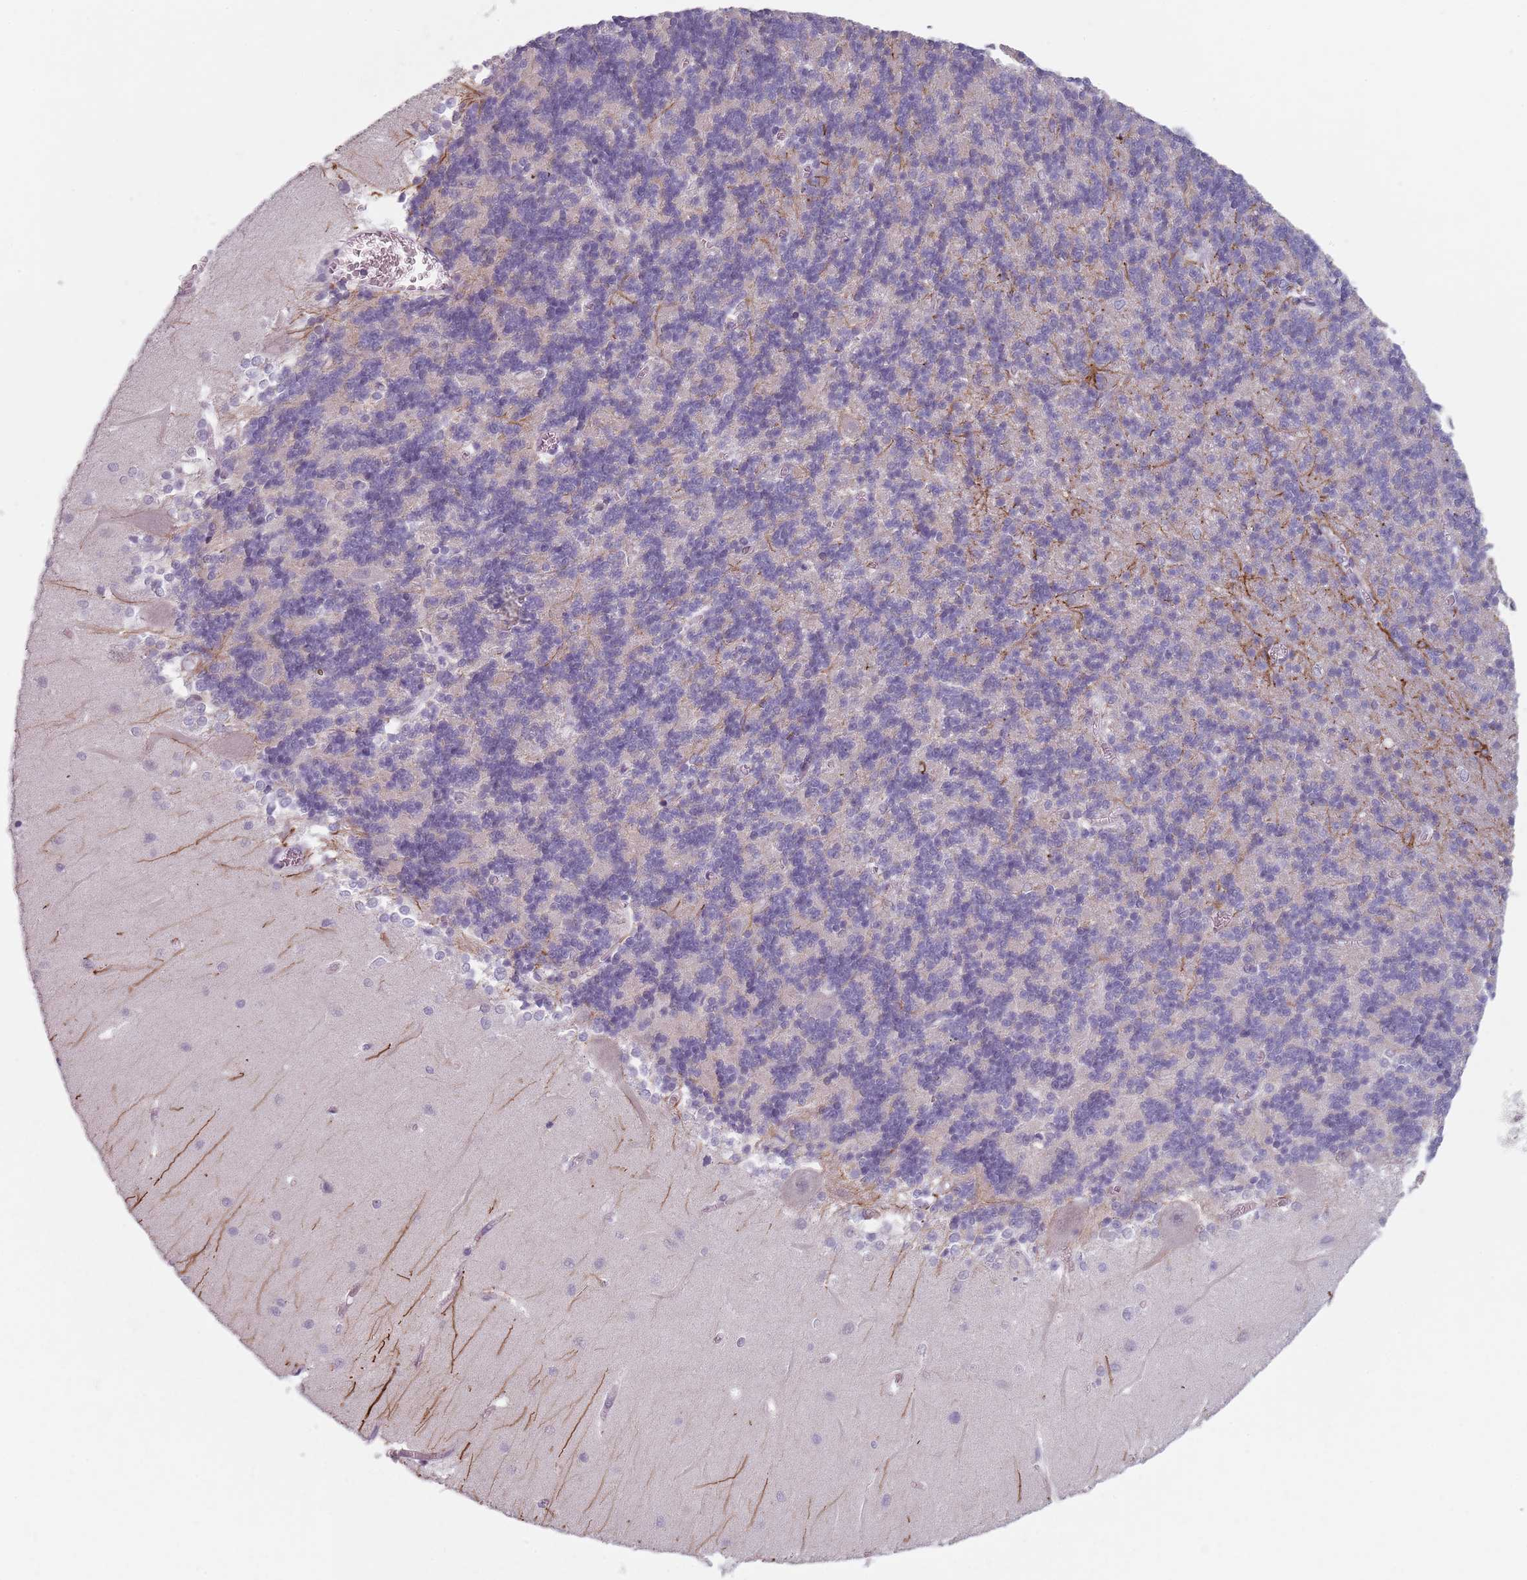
{"staining": {"intensity": "negative", "quantity": "none", "location": "none"}, "tissue": "cerebellum", "cell_type": "Cells in granular layer", "image_type": "normal", "snomed": [{"axis": "morphology", "description": "Normal tissue, NOS"}, {"axis": "topography", "description": "Cerebellum"}], "caption": "Histopathology image shows no significant protein positivity in cells in granular layer of normal cerebellum. (DAB IHC visualized using brightfield microscopy, high magnification).", "gene": "CEP19", "patient": {"sex": "male", "age": 37}}